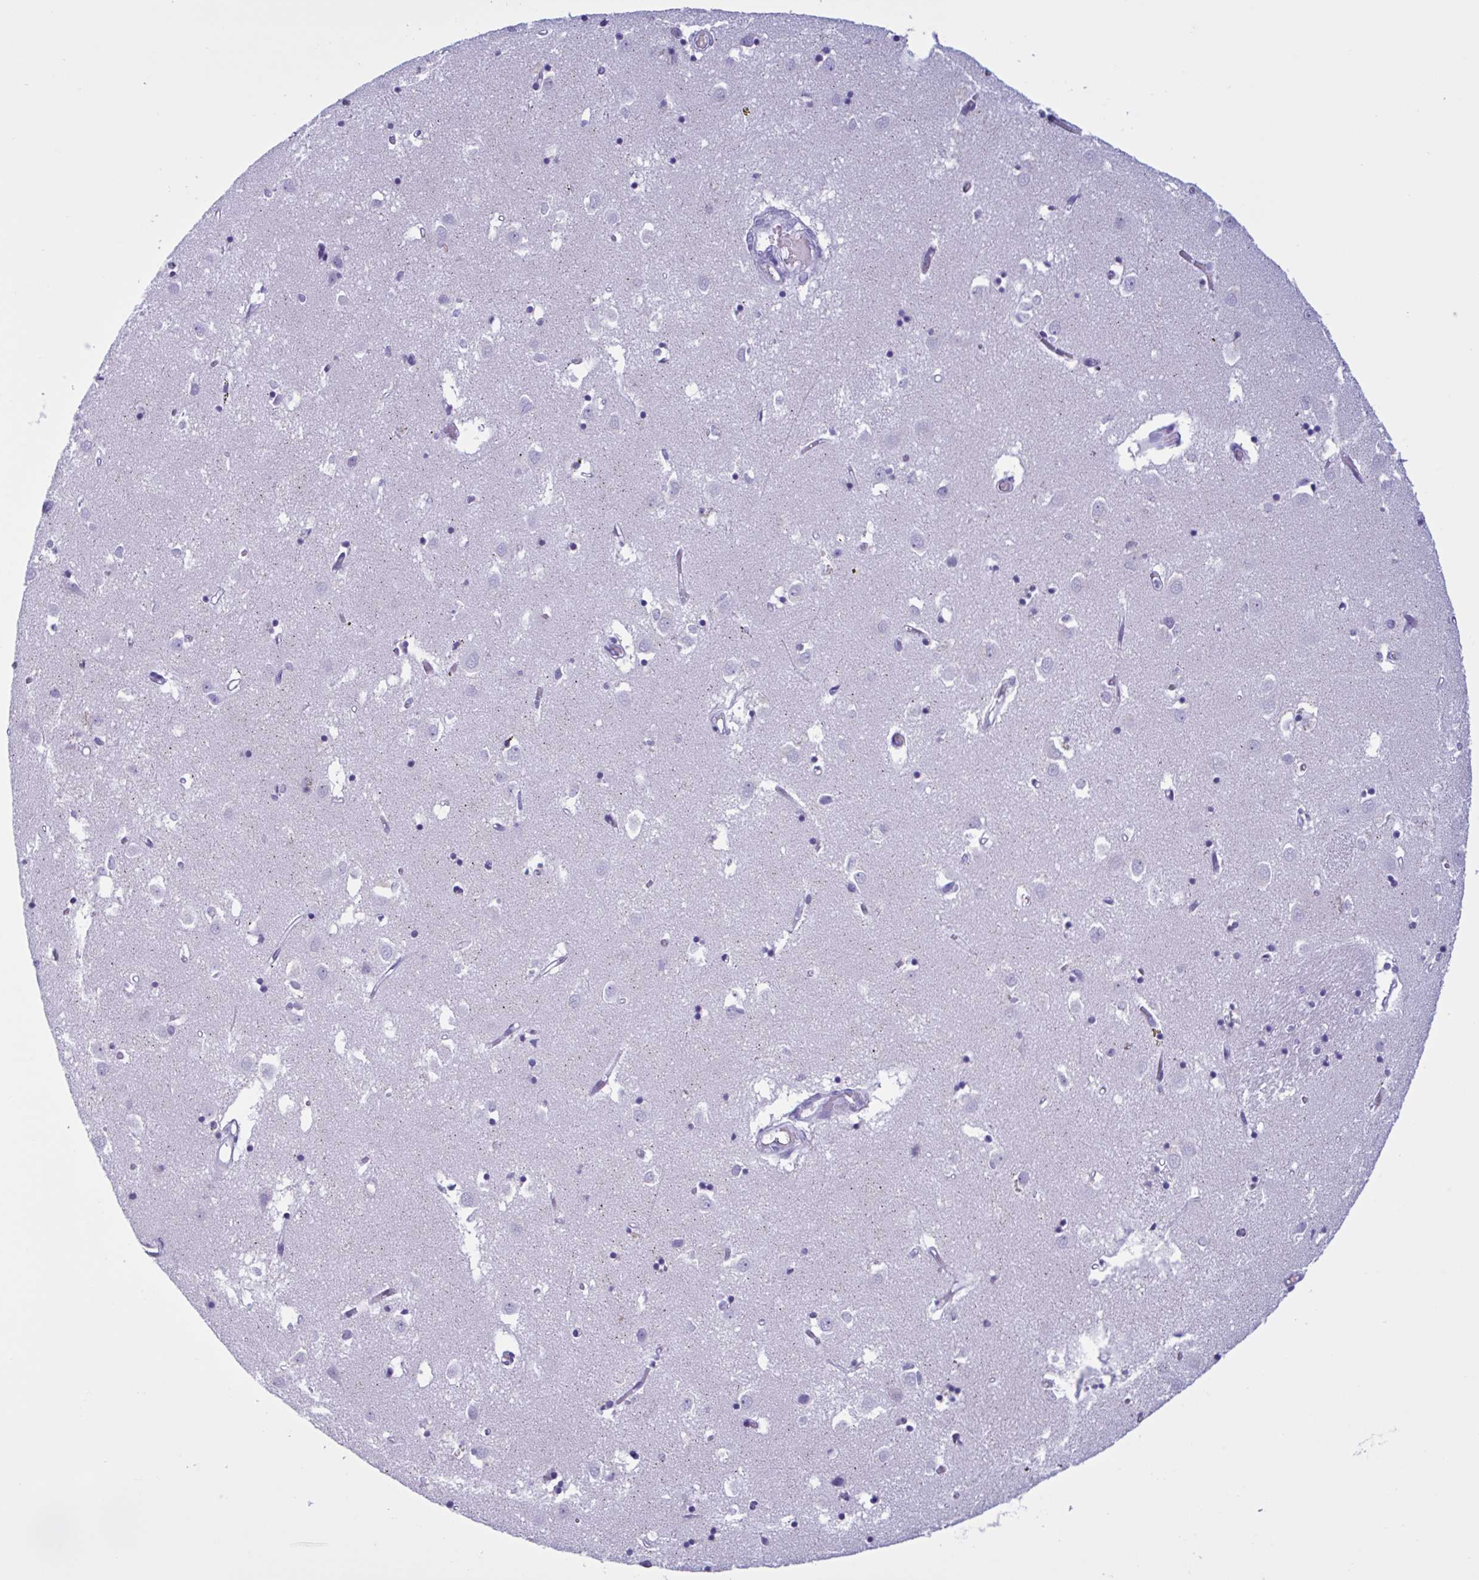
{"staining": {"intensity": "negative", "quantity": "none", "location": "none"}, "tissue": "caudate", "cell_type": "Glial cells", "image_type": "normal", "snomed": [{"axis": "morphology", "description": "Normal tissue, NOS"}, {"axis": "topography", "description": "Lateral ventricle wall"}], "caption": "A micrograph of caudate stained for a protein demonstrates no brown staining in glial cells. The staining is performed using DAB brown chromogen with nuclei counter-stained in using hematoxylin.", "gene": "MRGPRG", "patient": {"sex": "male", "age": 70}}